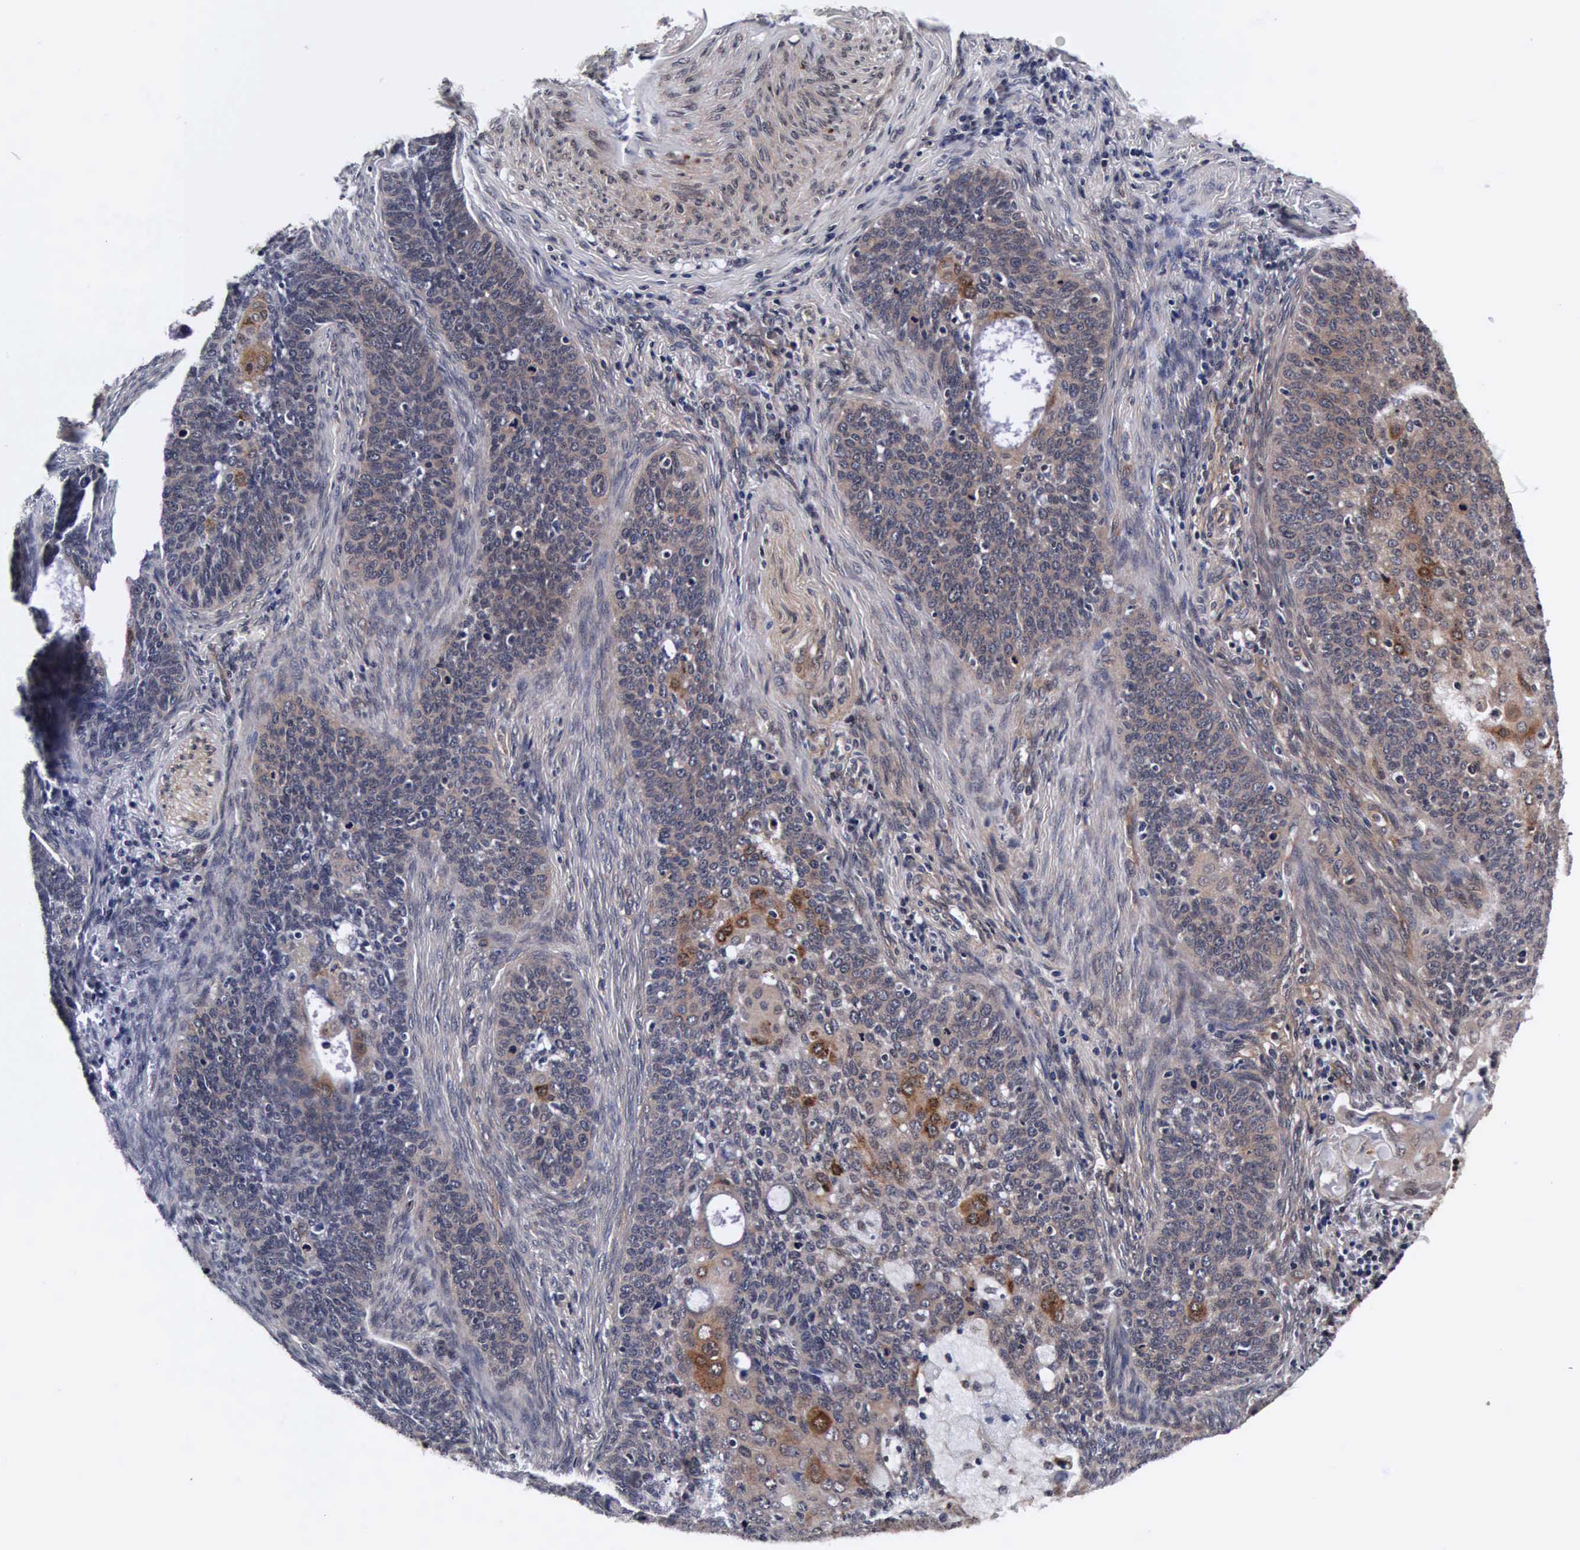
{"staining": {"intensity": "moderate", "quantity": "25%-75%", "location": "cytoplasmic/membranous"}, "tissue": "cervical cancer", "cell_type": "Tumor cells", "image_type": "cancer", "snomed": [{"axis": "morphology", "description": "Squamous cell carcinoma, NOS"}, {"axis": "topography", "description": "Cervix"}], "caption": "Protein expression analysis of human cervical cancer (squamous cell carcinoma) reveals moderate cytoplasmic/membranous expression in approximately 25%-75% of tumor cells.", "gene": "UBC", "patient": {"sex": "female", "age": 33}}